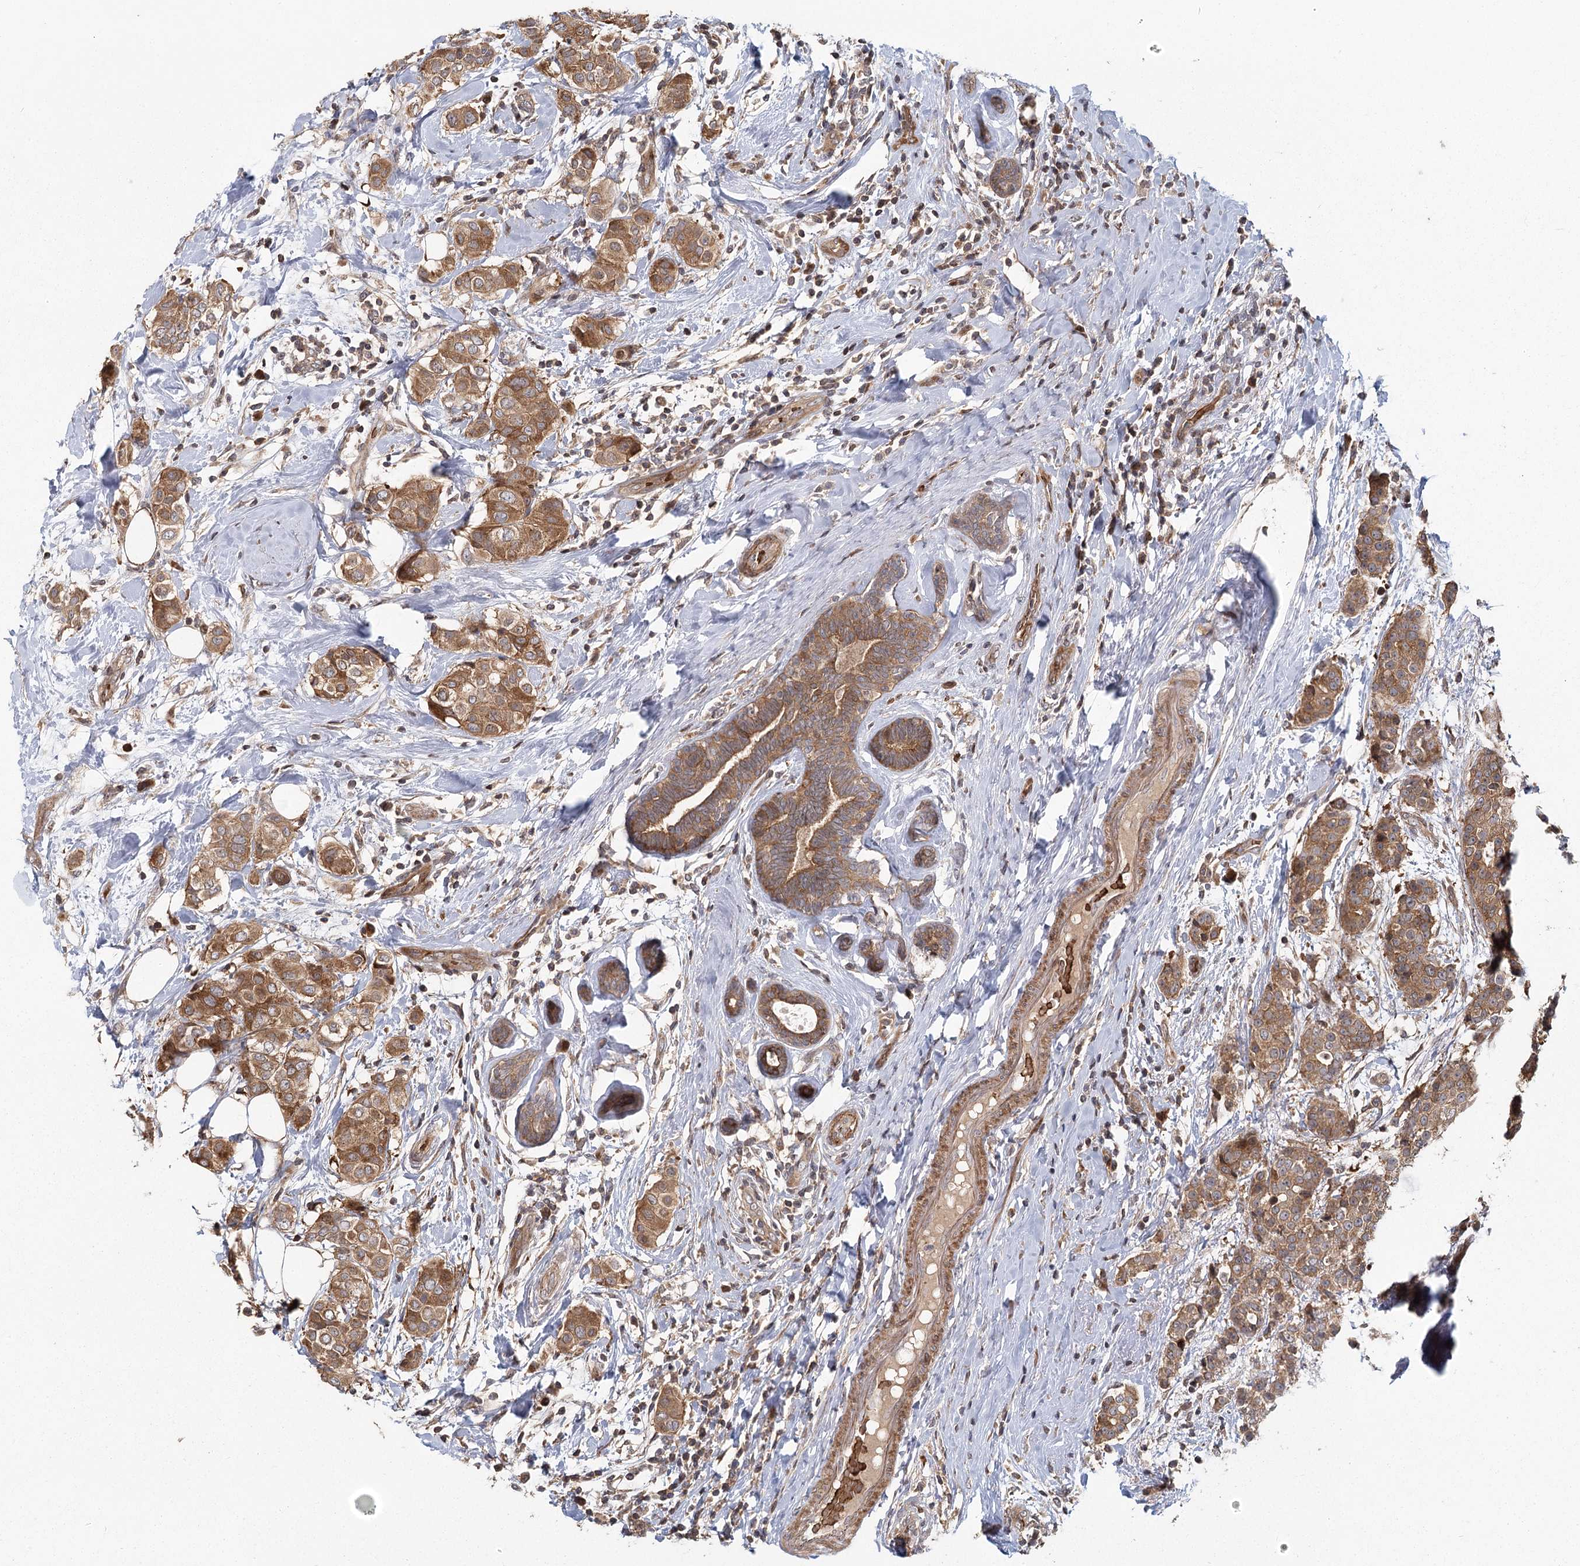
{"staining": {"intensity": "moderate", "quantity": ">75%", "location": "cytoplasmic/membranous"}, "tissue": "breast cancer", "cell_type": "Tumor cells", "image_type": "cancer", "snomed": [{"axis": "morphology", "description": "Lobular carcinoma"}, {"axis": "topography", "description": "Breast"}], "caption": "Immunohistochemistry (IHC) of human breast cancer demonstrates medium levels of moderate cytoplasmic/membranous expression in about >75% of tumor cells. (DAB IHC, brown staining for protein, blue staining for nuclei).", "gene": "RAPGEF6", "patient": {"sex": "female", "age": 51}}